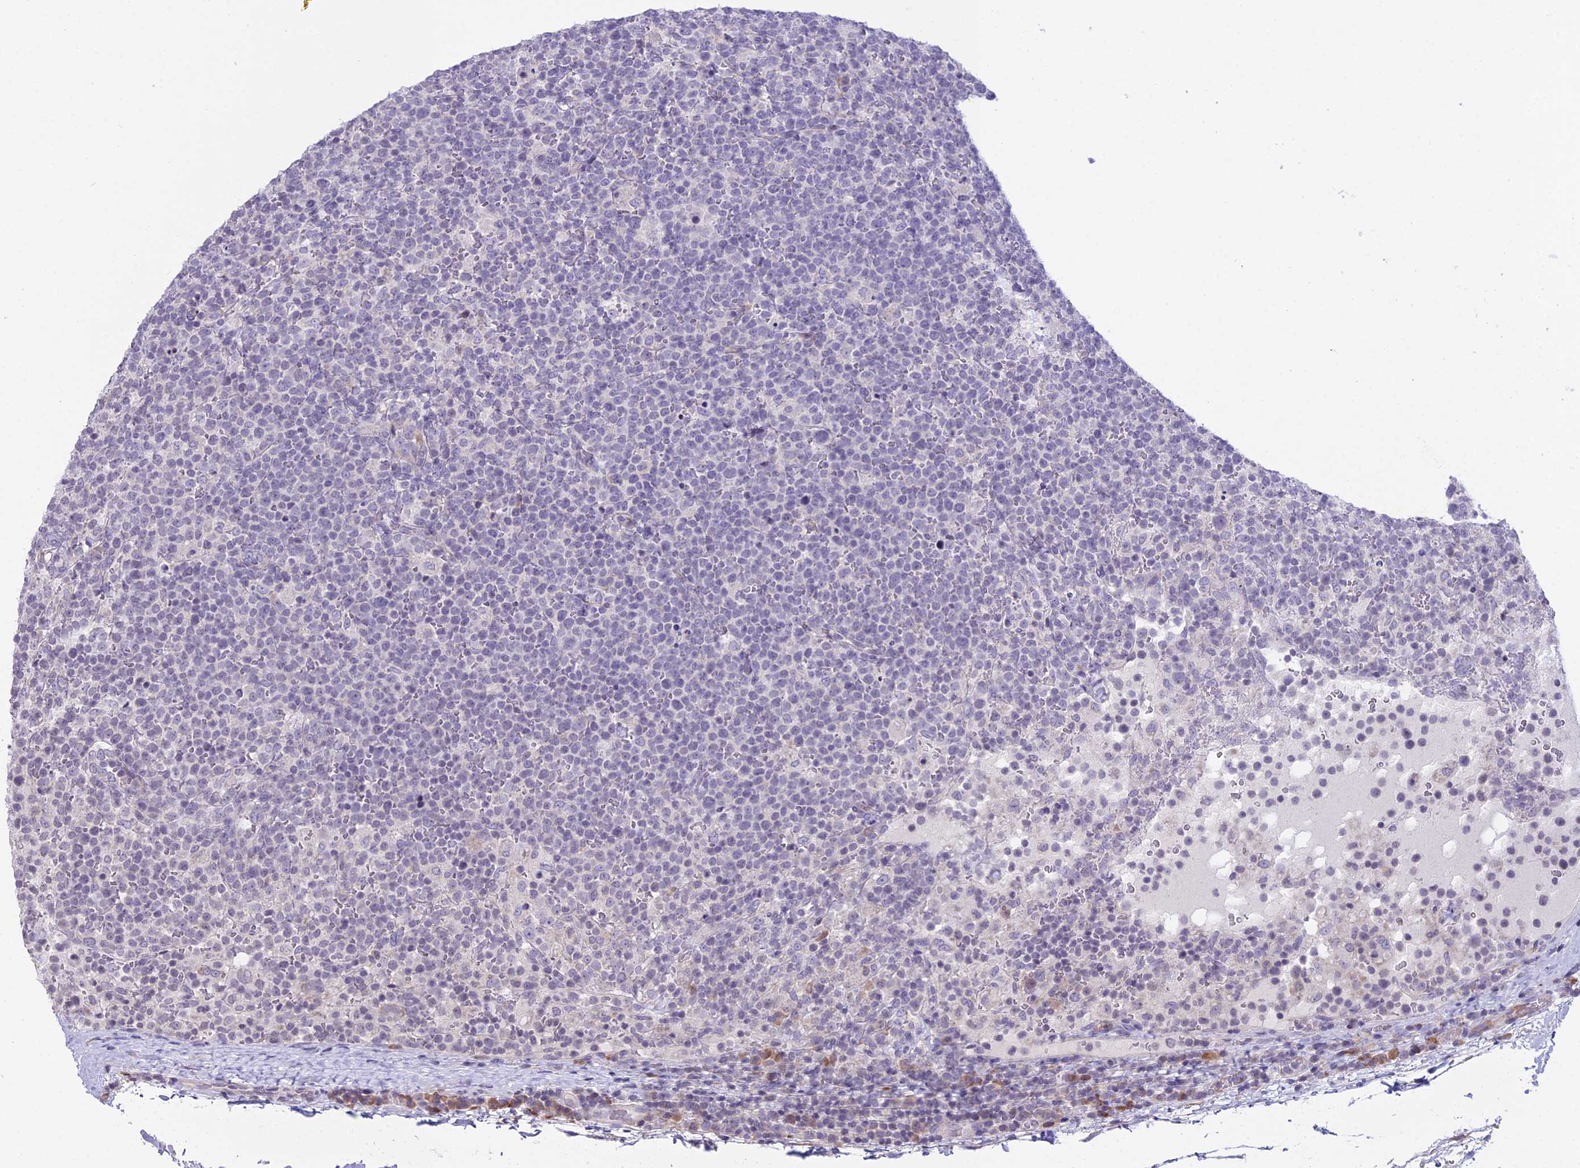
{"staining": {"intensity": "negative", "quantity": "none", "location": "none"}, "tissue": "lymphoma", "cell_type": "Tumor cells", "image_type": "cancer", "snomed": [{"axis": "morphology", "description": "Malignant lymphoma, non-Hodgkin's type, High grade"}, {"axis": "topography", "description": "Lymph node"}], "caption": "Human lymphoma stained for a protein using immunohistochemistry (IHC) demonstrates no positivity in tumor cells.", "gene": "RPS26", "patient": {"sex": "male", "age": 61}}